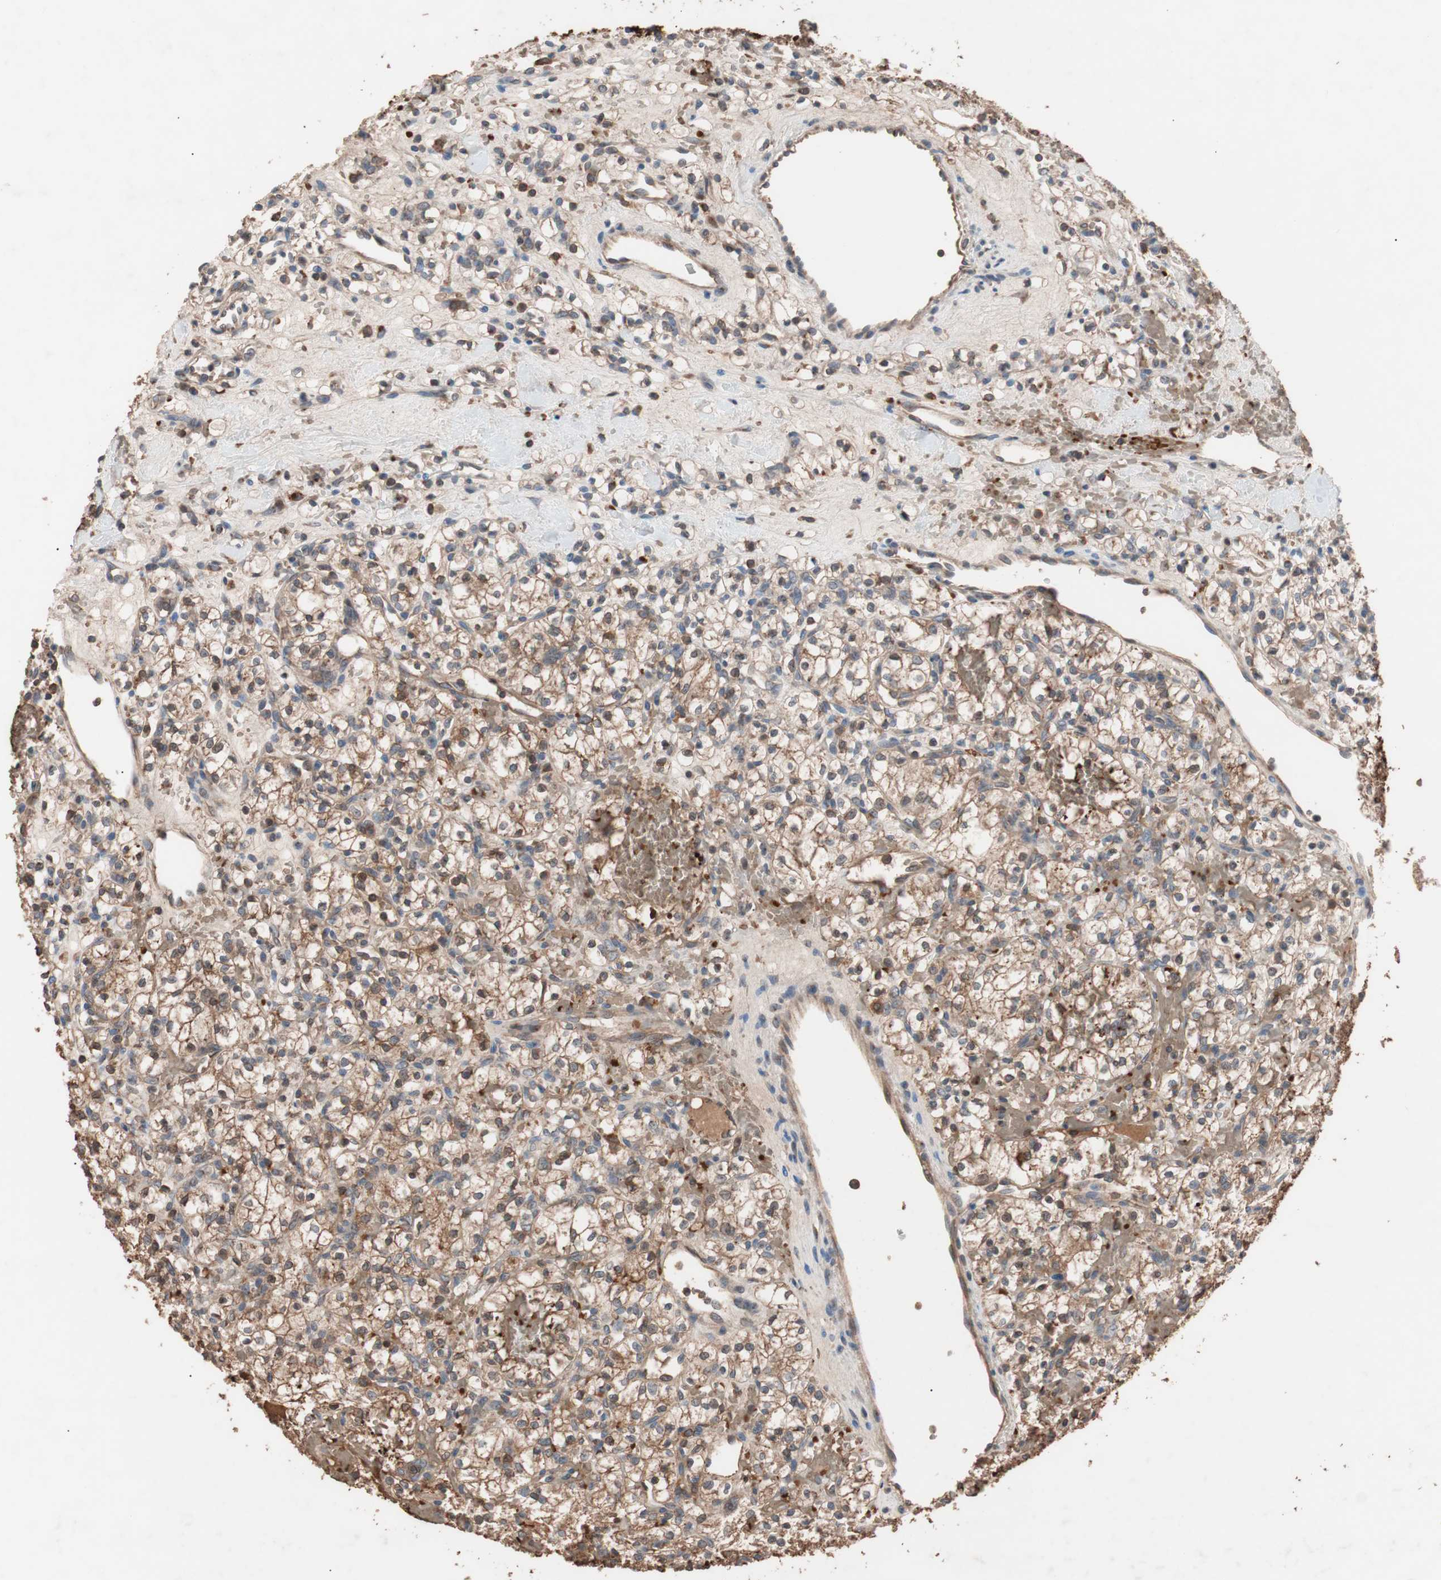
{"staining": {"intensity": "moderate", "quantity": ">75%", "location": "cytoplasmic/membranous"}, "tissue": "renal cancer", "cell_type": "Tumor cells", "image_type": "cancer", "snomed": [{"axis": "morphology", "description": "Adenocarcinoma, NOS"}, {"axis": "topography", "description": "Kidney"}], "caption": "Moderate cytoplasmic/membranous expression for a protein is seen in approximately >75% of tumor cells of renal cancer (adenocarcinoma) using immunohistochemistry (IHC).", "gene": "GLYCTK", "patient": {"sex": "female", "age": 60}}